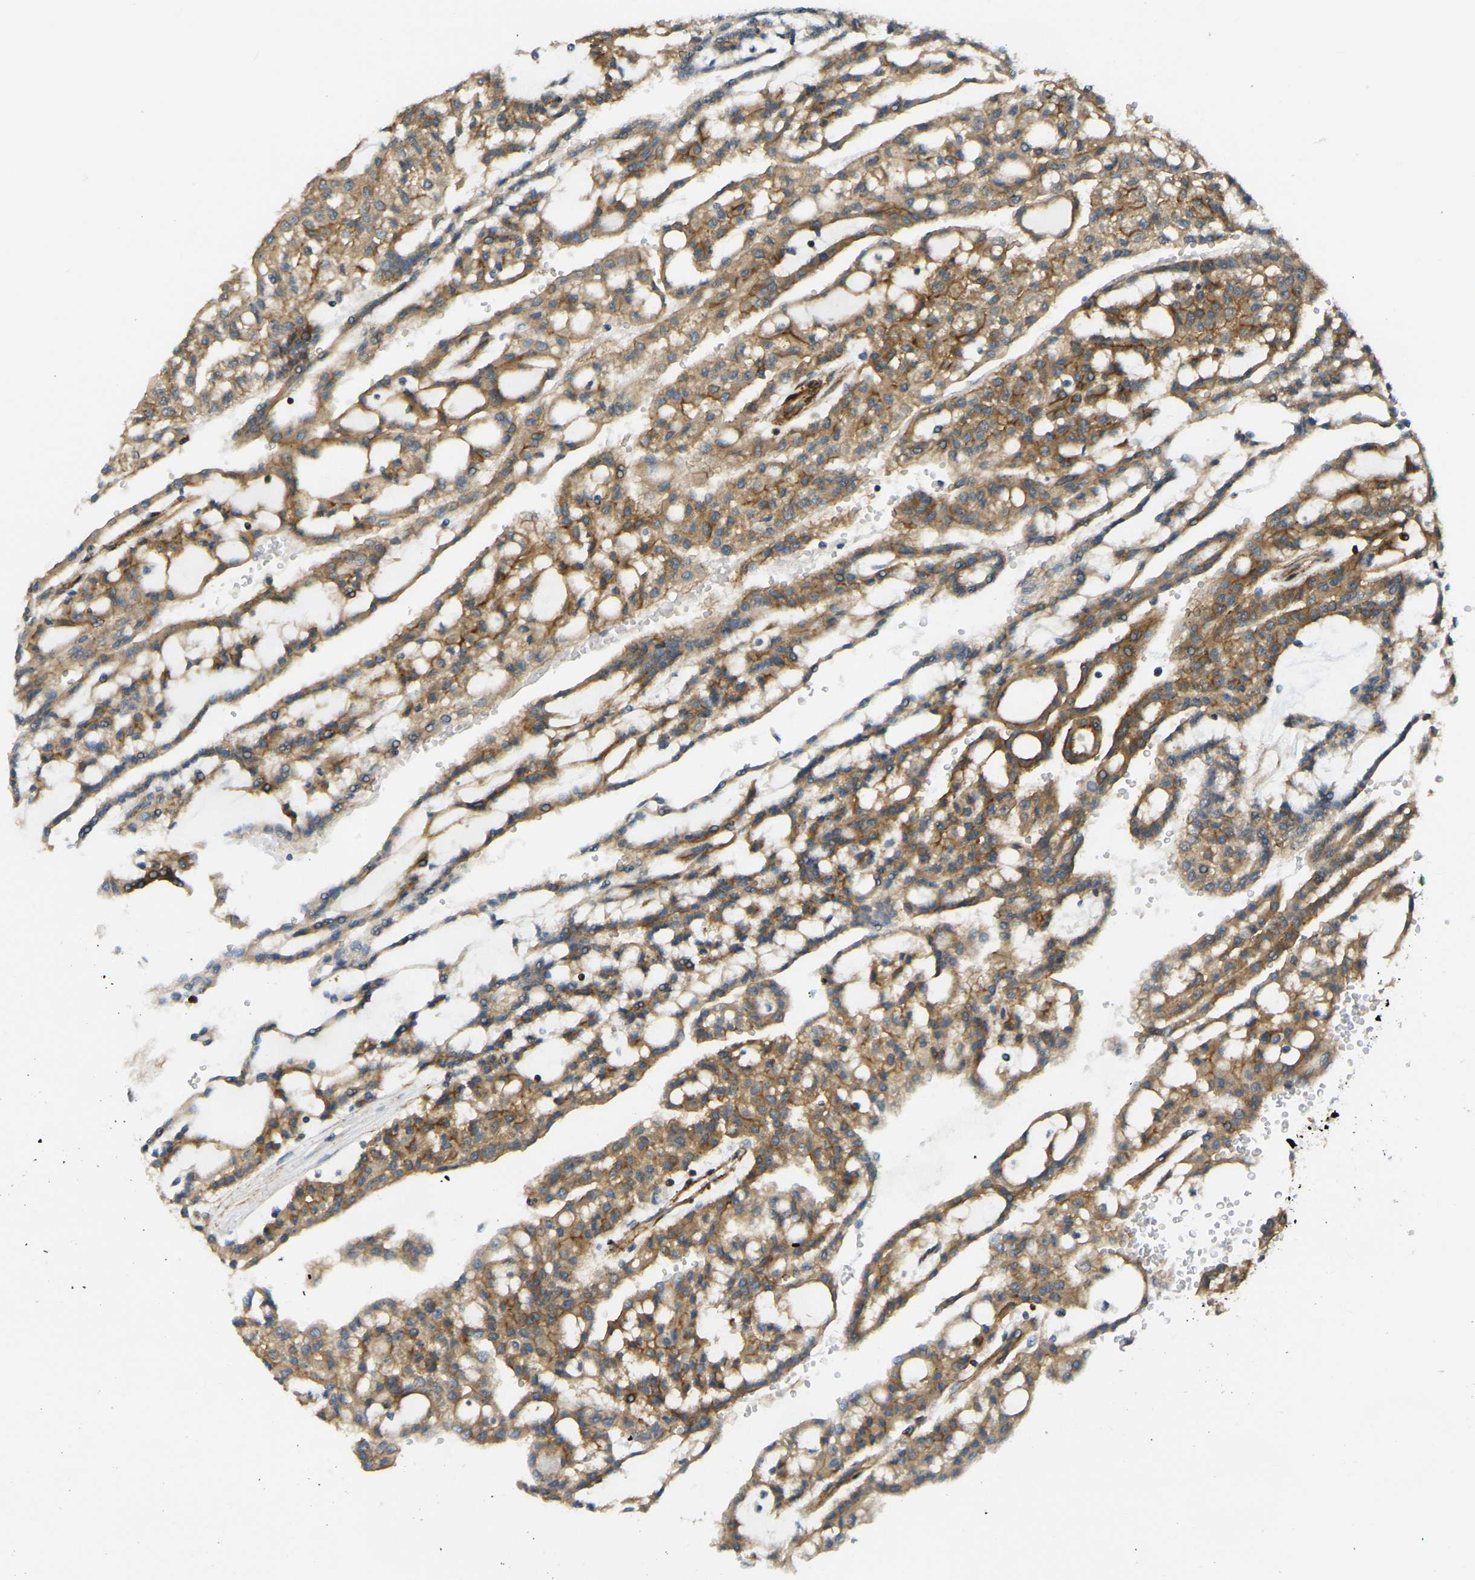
{"staining": {"intensity": "moderate", "quantity": ">75%", "location": "cytoplasmic/membranous"}, "tissue": "renal cancer", "cell_type": "Tumor cells", "image_type": "cancer", "snomed": [{"axis": "morphology", "description": "Adenocarcinoma, NOS"}, {"axis": "topography", "description": "Kidney"}], "caption": "There is medium levels of moderate cytoplasmic/membranous expression in tumor cells of renal cancer (adenocarcinoma), as demonstrated by immunohistochemical staining (brown color).", "gene": "KIAA1671", "patient": {"sex": "male", "age": 63}}